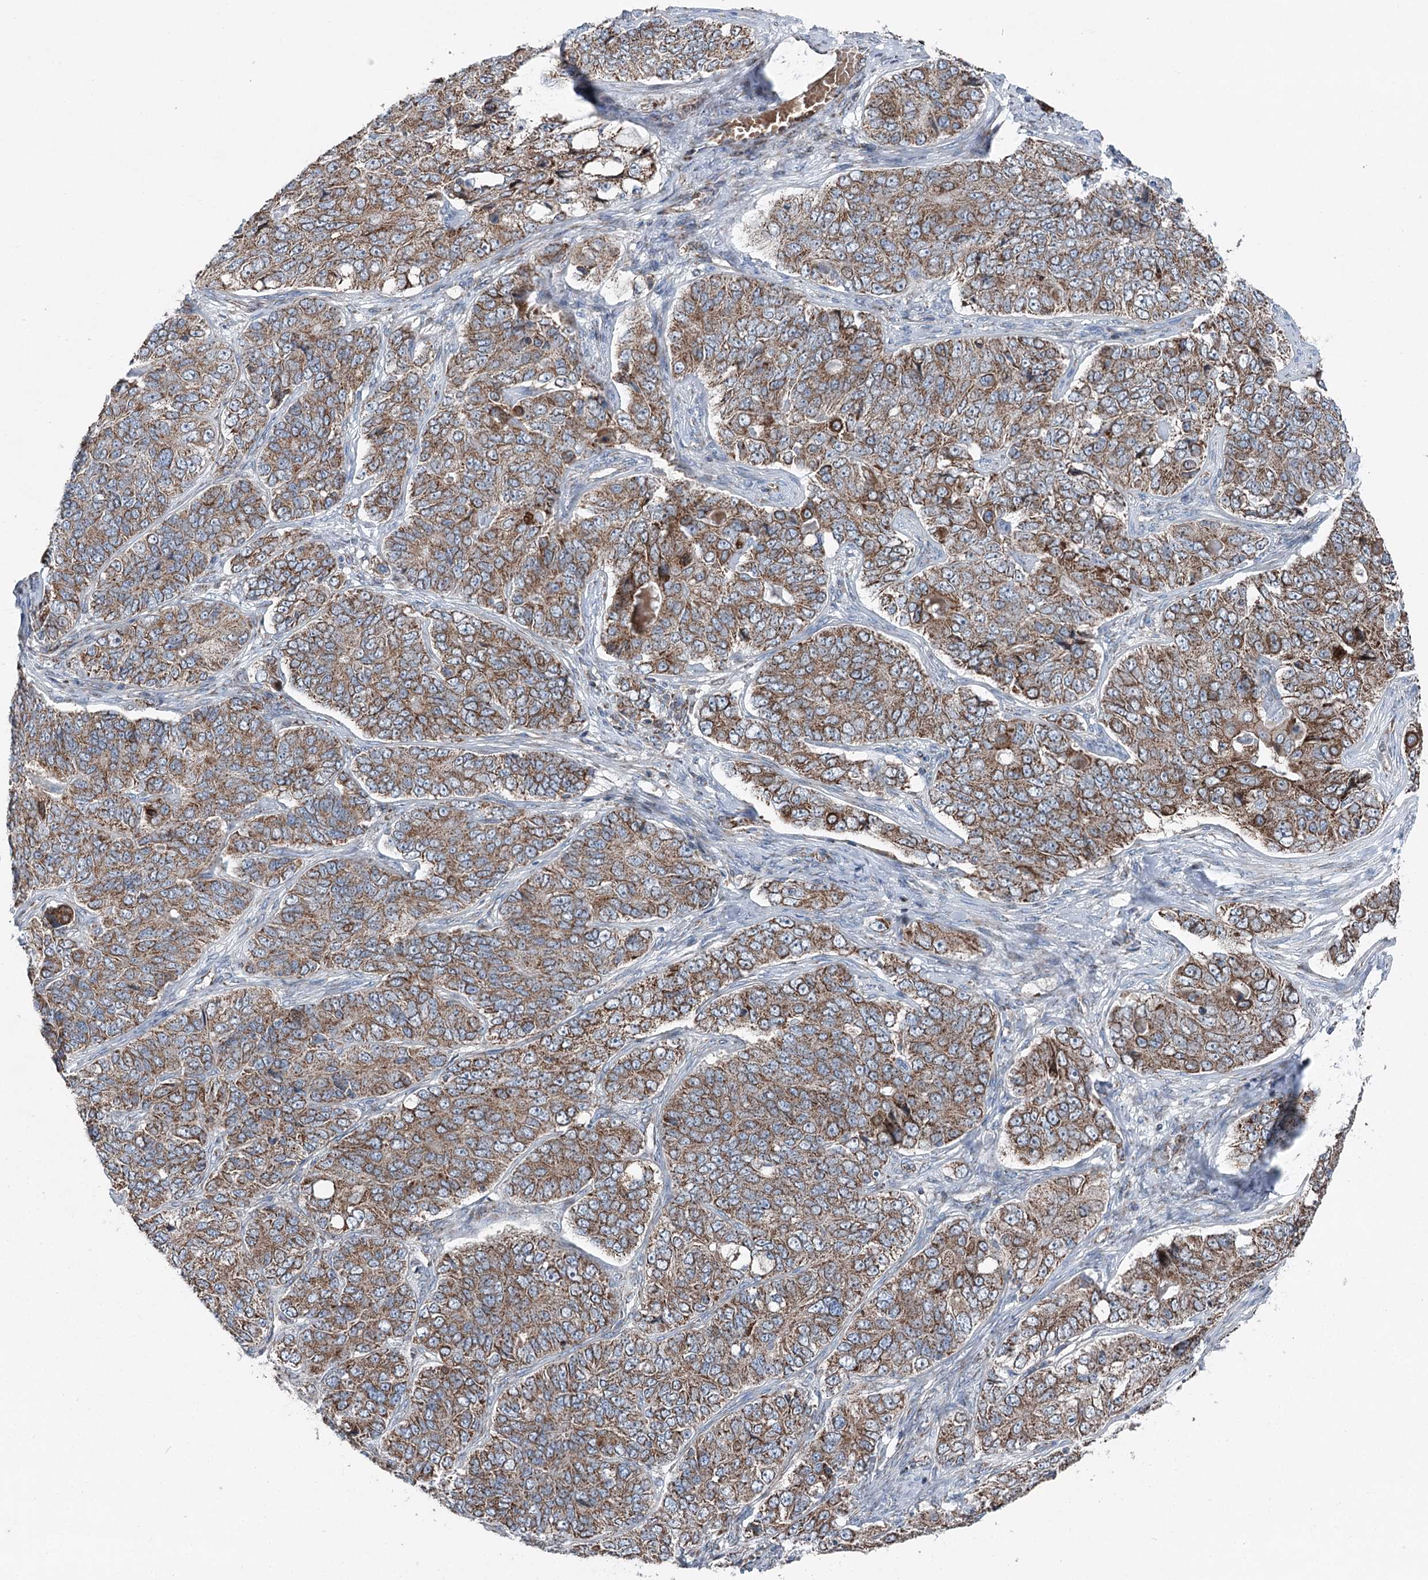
{"staining": {"intensity": "strong", "quantity": ">75%", "location": "cytoplasmic/membranous"}, "tissue": "ovarian cancer", "cell_type": "Tumor cells", "image_type": "cancer", "snomed": [{"axis": "morphology", "description": "Carcinoma, endometroid"}, {"axis": "topography", "description": "Ovary"}], "caption": "Brown immunohistochemical staining in human ovarian cancer exhibits strong cytoplasmic/membranous expression in approximately >75% of tumor cells.", "gene": "UCN3", "patient": {"sex": "female", "age": 51}}